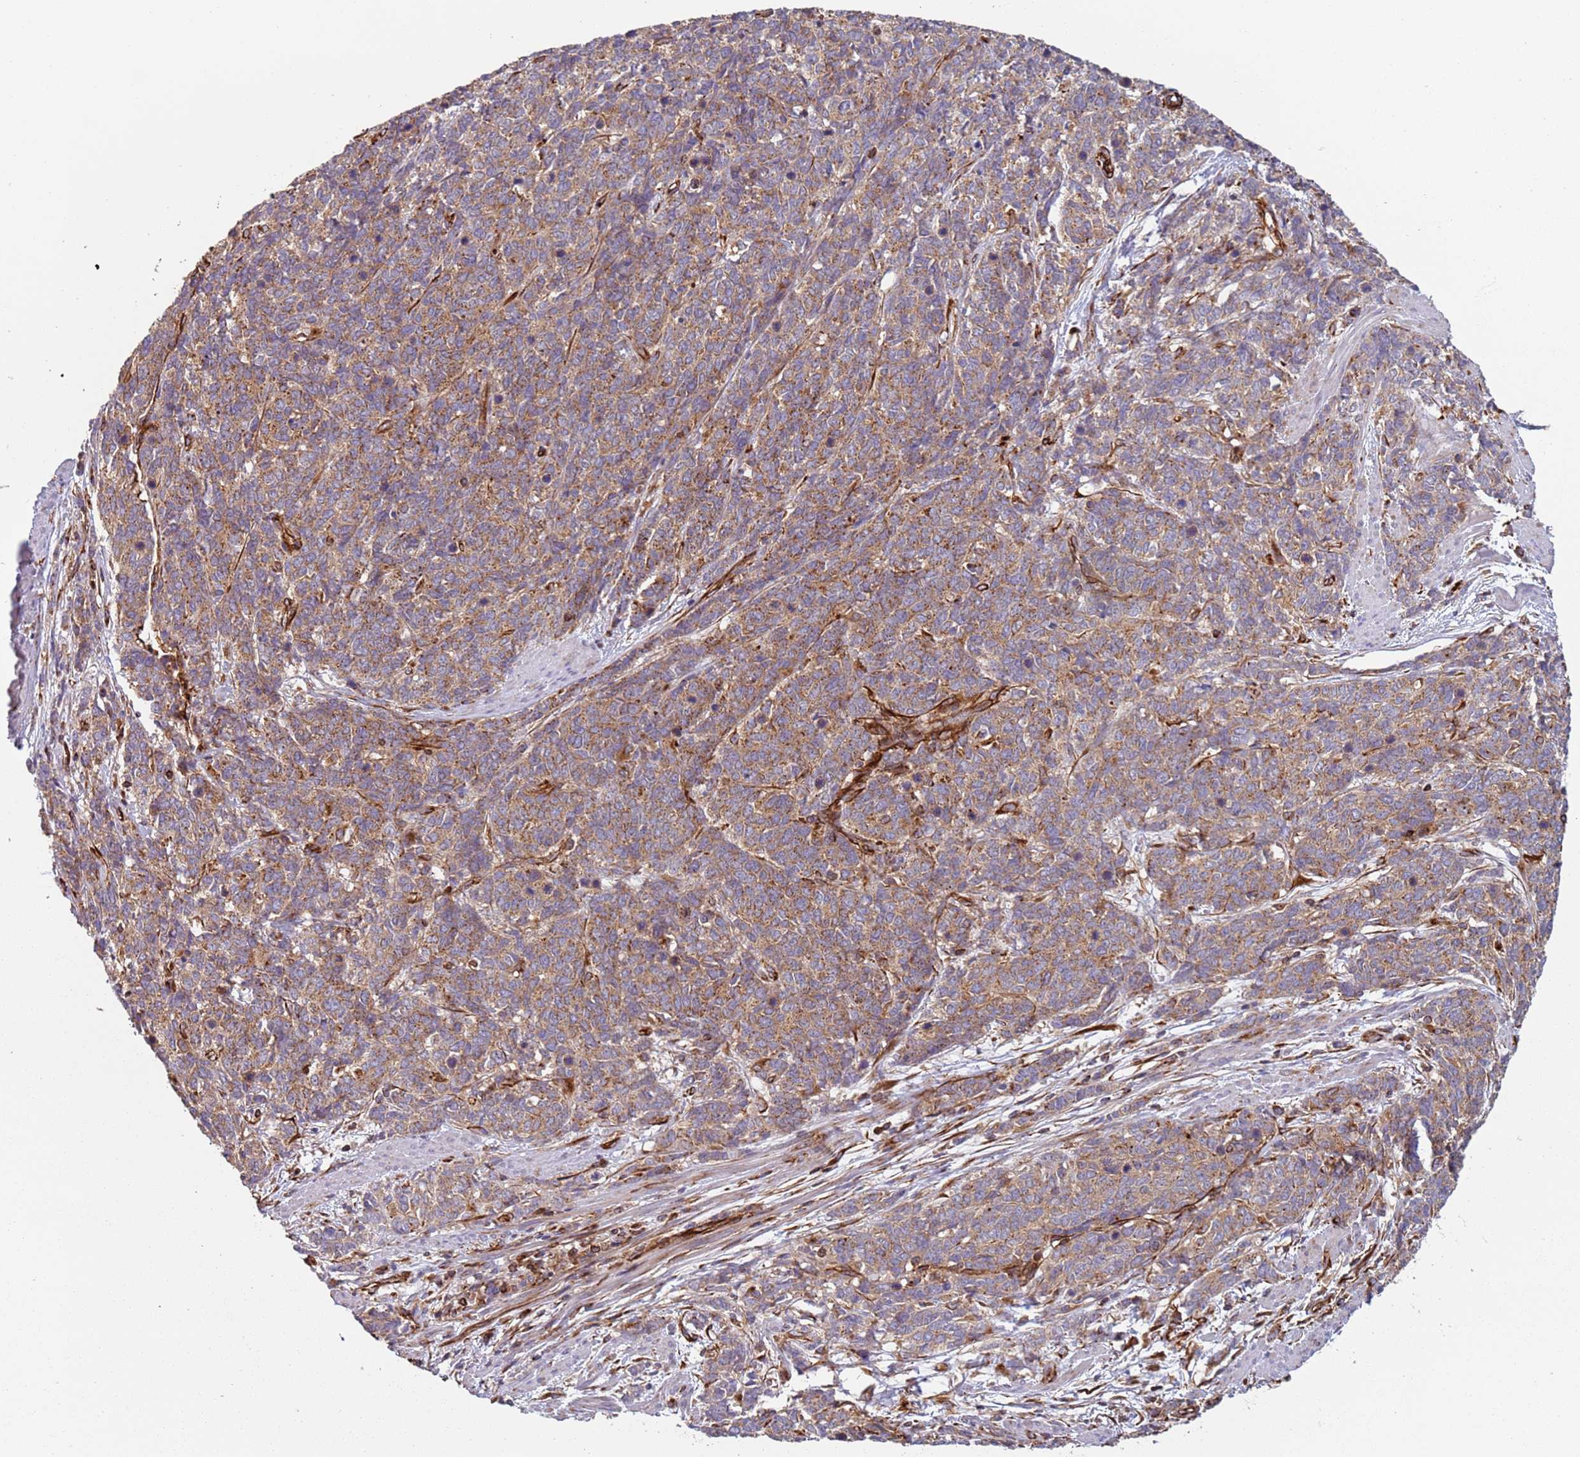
{"staining": {"intensity": "moderate", "quantity": ">75%", "location": "cytoplasmic/membranous"}, "tissue": "cervical cancer", "cell_type": "Tumor cells", "image_type": "cancer", "snomed": [{"axis": "morphology", "description": "Squamous cell carcinoma, NOS"}, {"axis": "topography", "description": "Cervix"}], "caption": "Tumor cells demonstrate moderate cytoplasmic/membranous staining in approximately >75% of cells in squamous cell carcinoma (cervical).", "gene": "SNAPIN", "patient": {"sex": "female", "age": 60}}